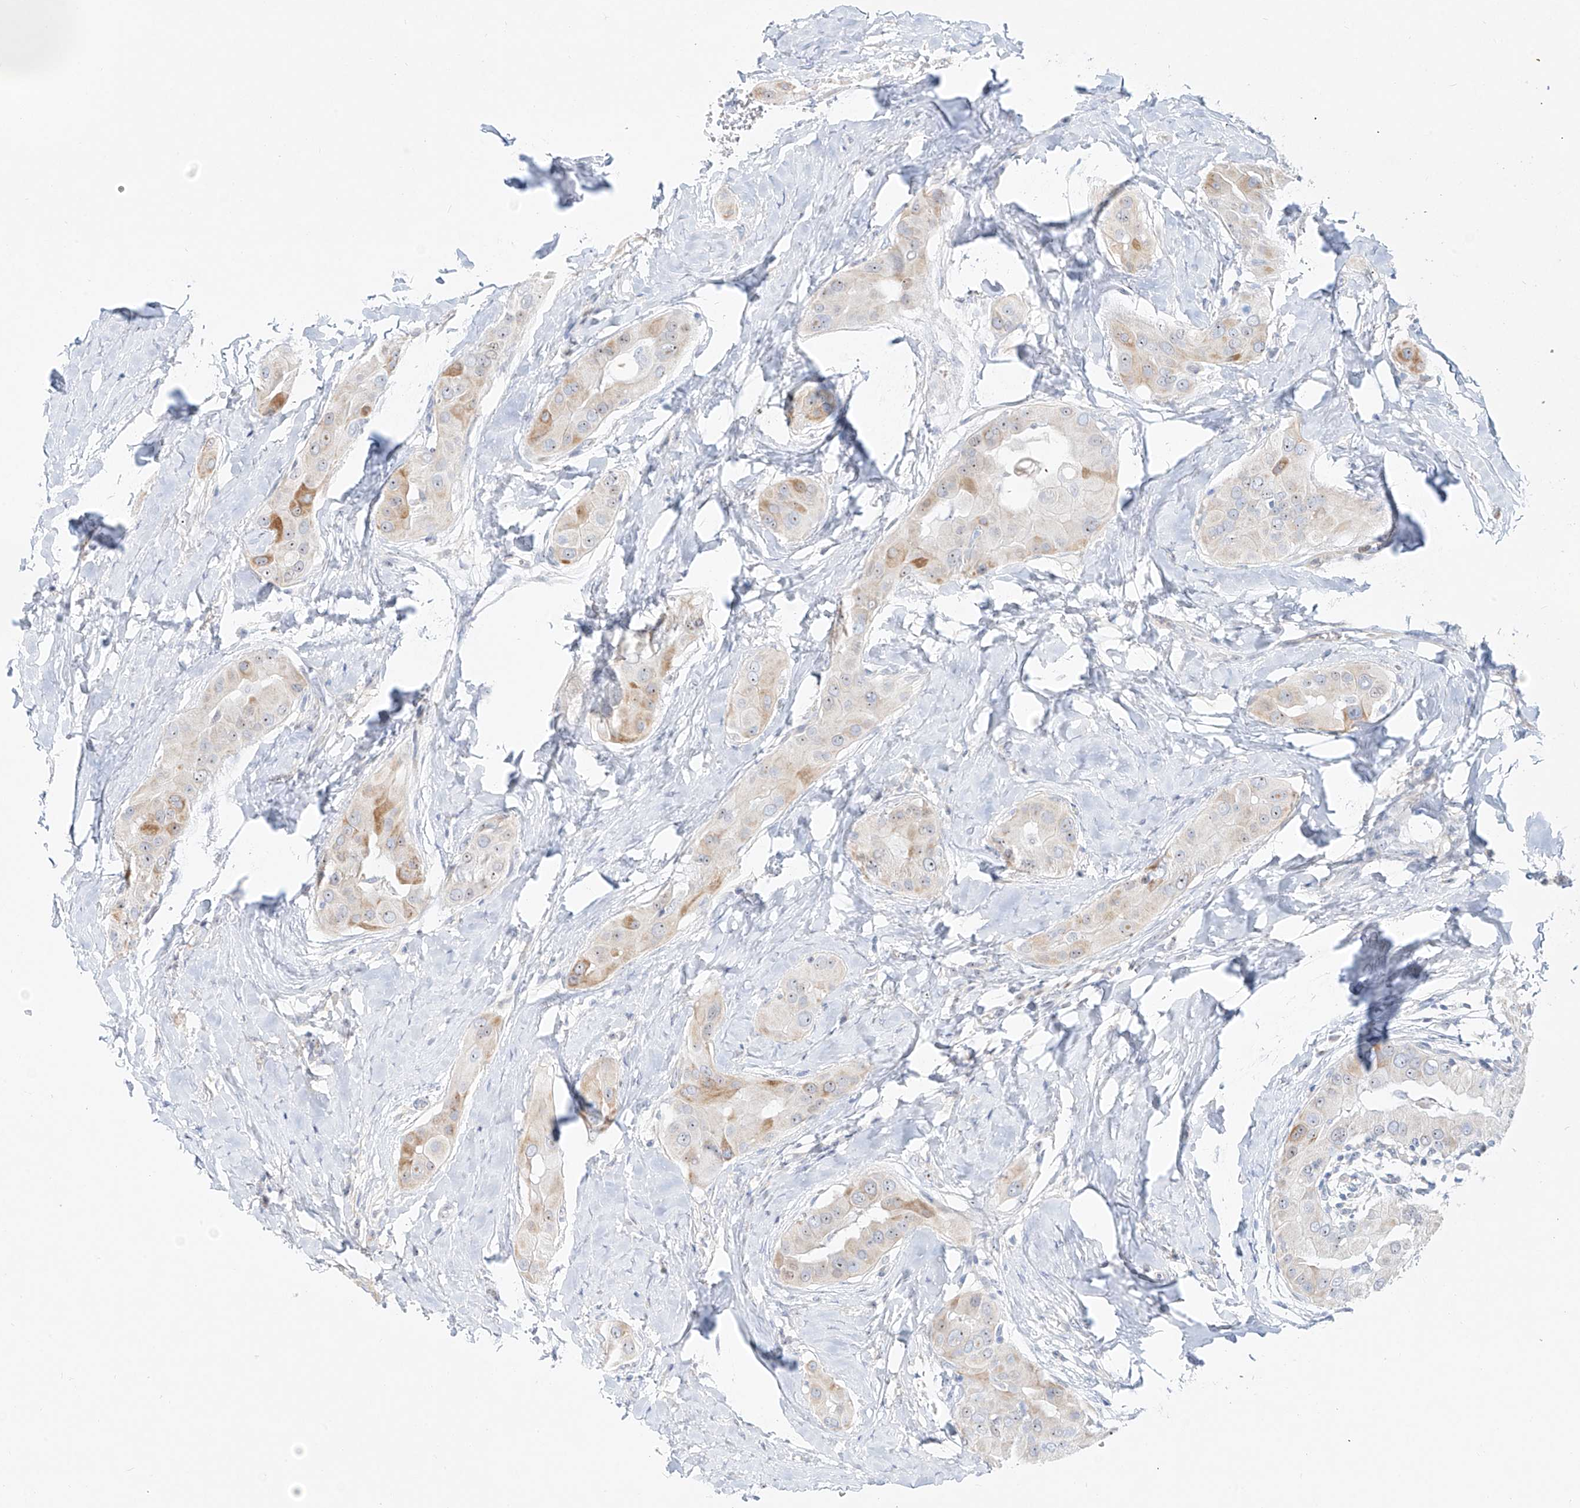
{"staining": {"intensity": "moderate", "quantity": "25%-75%", "location": "cytoplasmic/membranous,nuclear"}, "tissue": "thyroid cancer", "cell_type": "Tumor cells", "image_type": "cancer", "snomed": [{"axis": "morphology", "description": "Papillary adenocarcinoma, NOS"}, {"axis": "topography", "description": "Thyroid gland"}], "caption": "Protein staining of papillary adenocarcinoma (thyroid) tissue exhibits moderate cytoplasmic/membranous and nuclear positivity in approximately 25%-75% of tumor cells. The protein of interest is shown in brown color, while the nuclei are stained blue.", "gene": "SNU13", "patient": {"sex": "male", "age": 33}}